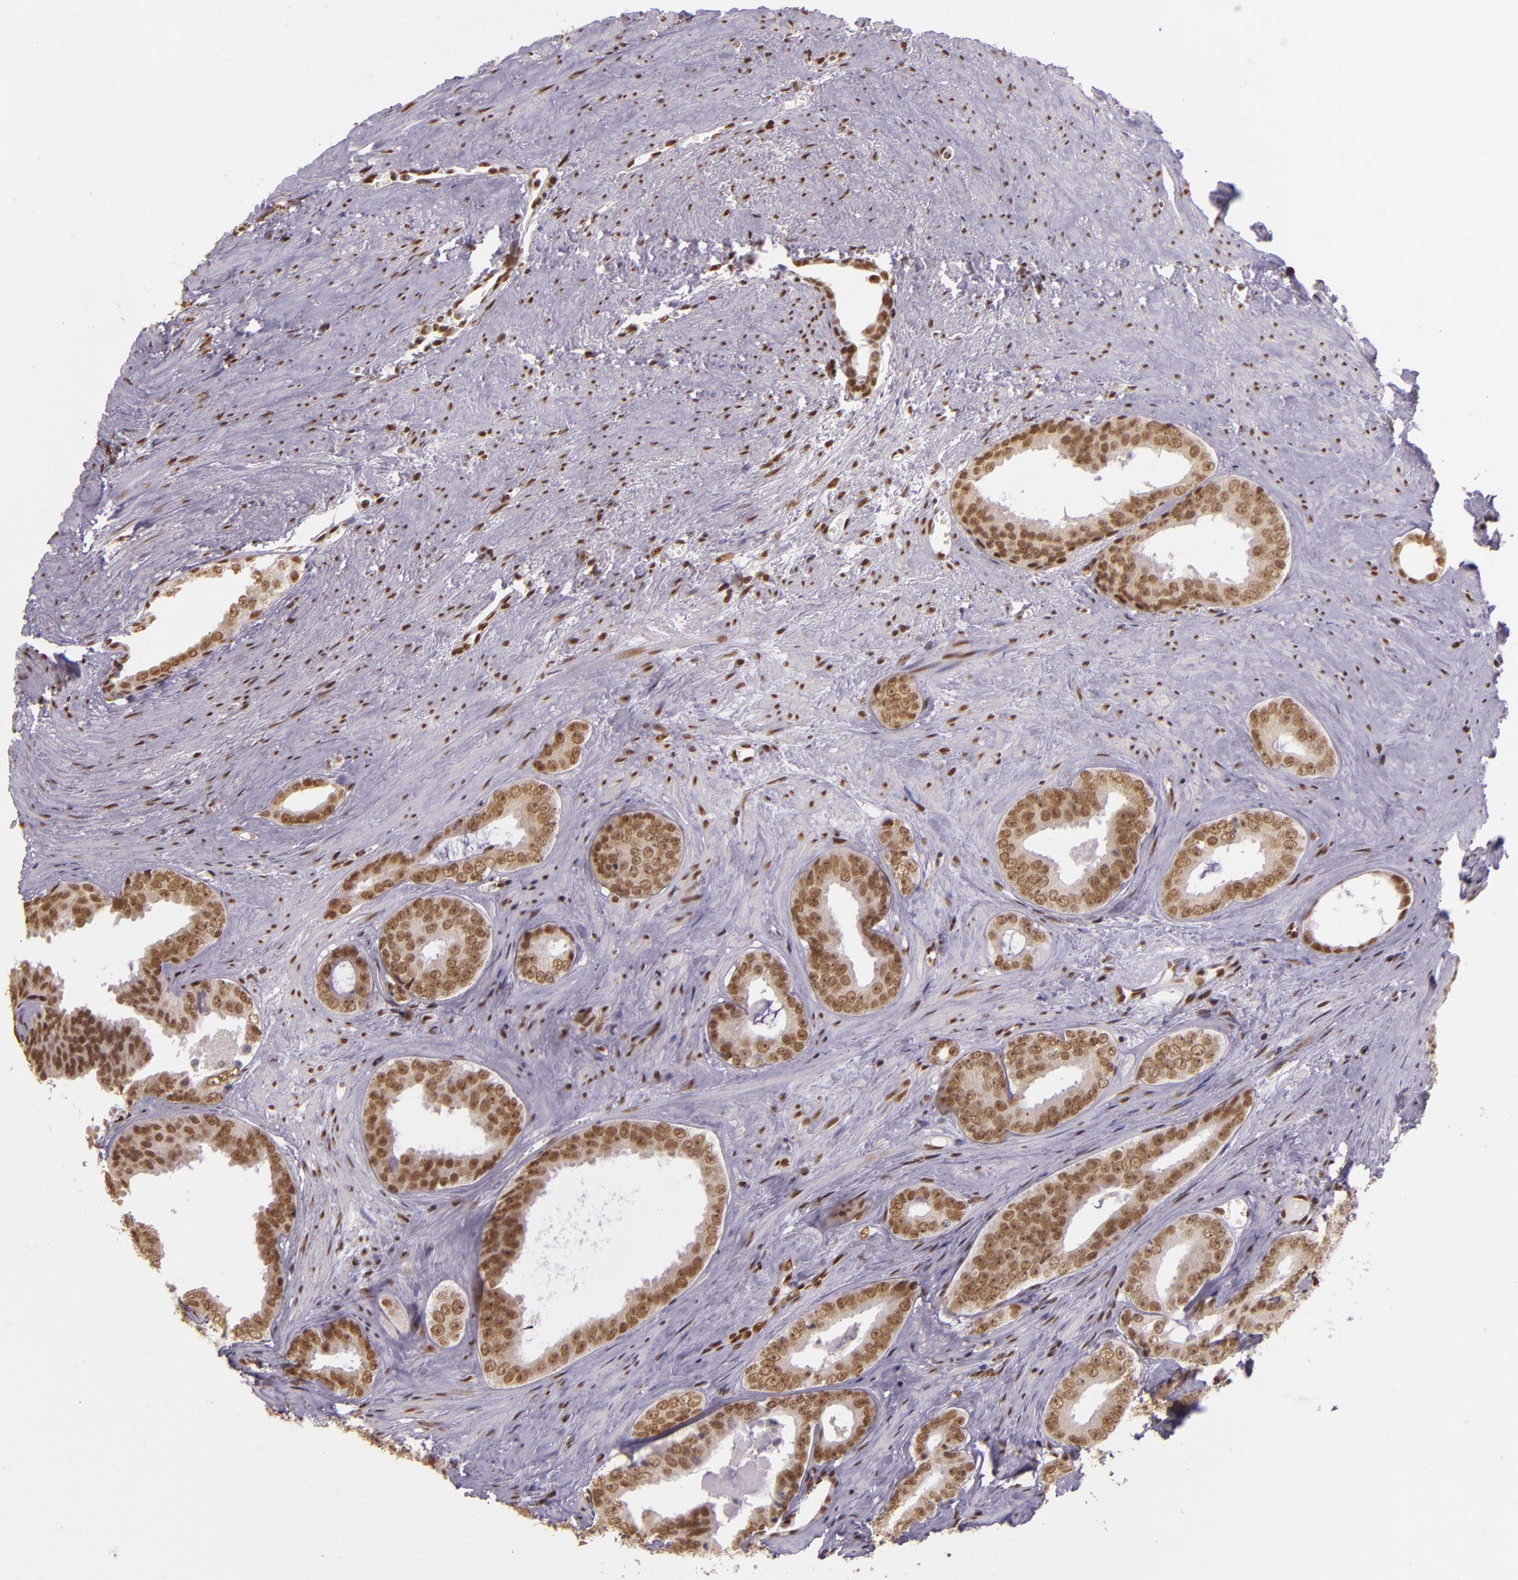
{"staining": {"intensity": "moderate", "quantity": ">75%", "location": "nuclear"}, "tissue": "prostate cancer", "cell_type": "Tumor cells", "image_type": "cancer", "snomed": [{"axis": "morphology", "description": "Adenocarcinoma, Medium grade"}, {"axis": "topography", "description": "Prostate"}], "caption": "Protein expression by IHC reveals moderate nuclear staining in about >75% of tumor cells in prostate cancer. (IHC, brightfield microscopy, high magnification).", "gene": "USF1", "patient": {"sex": "male", "age": 79}}